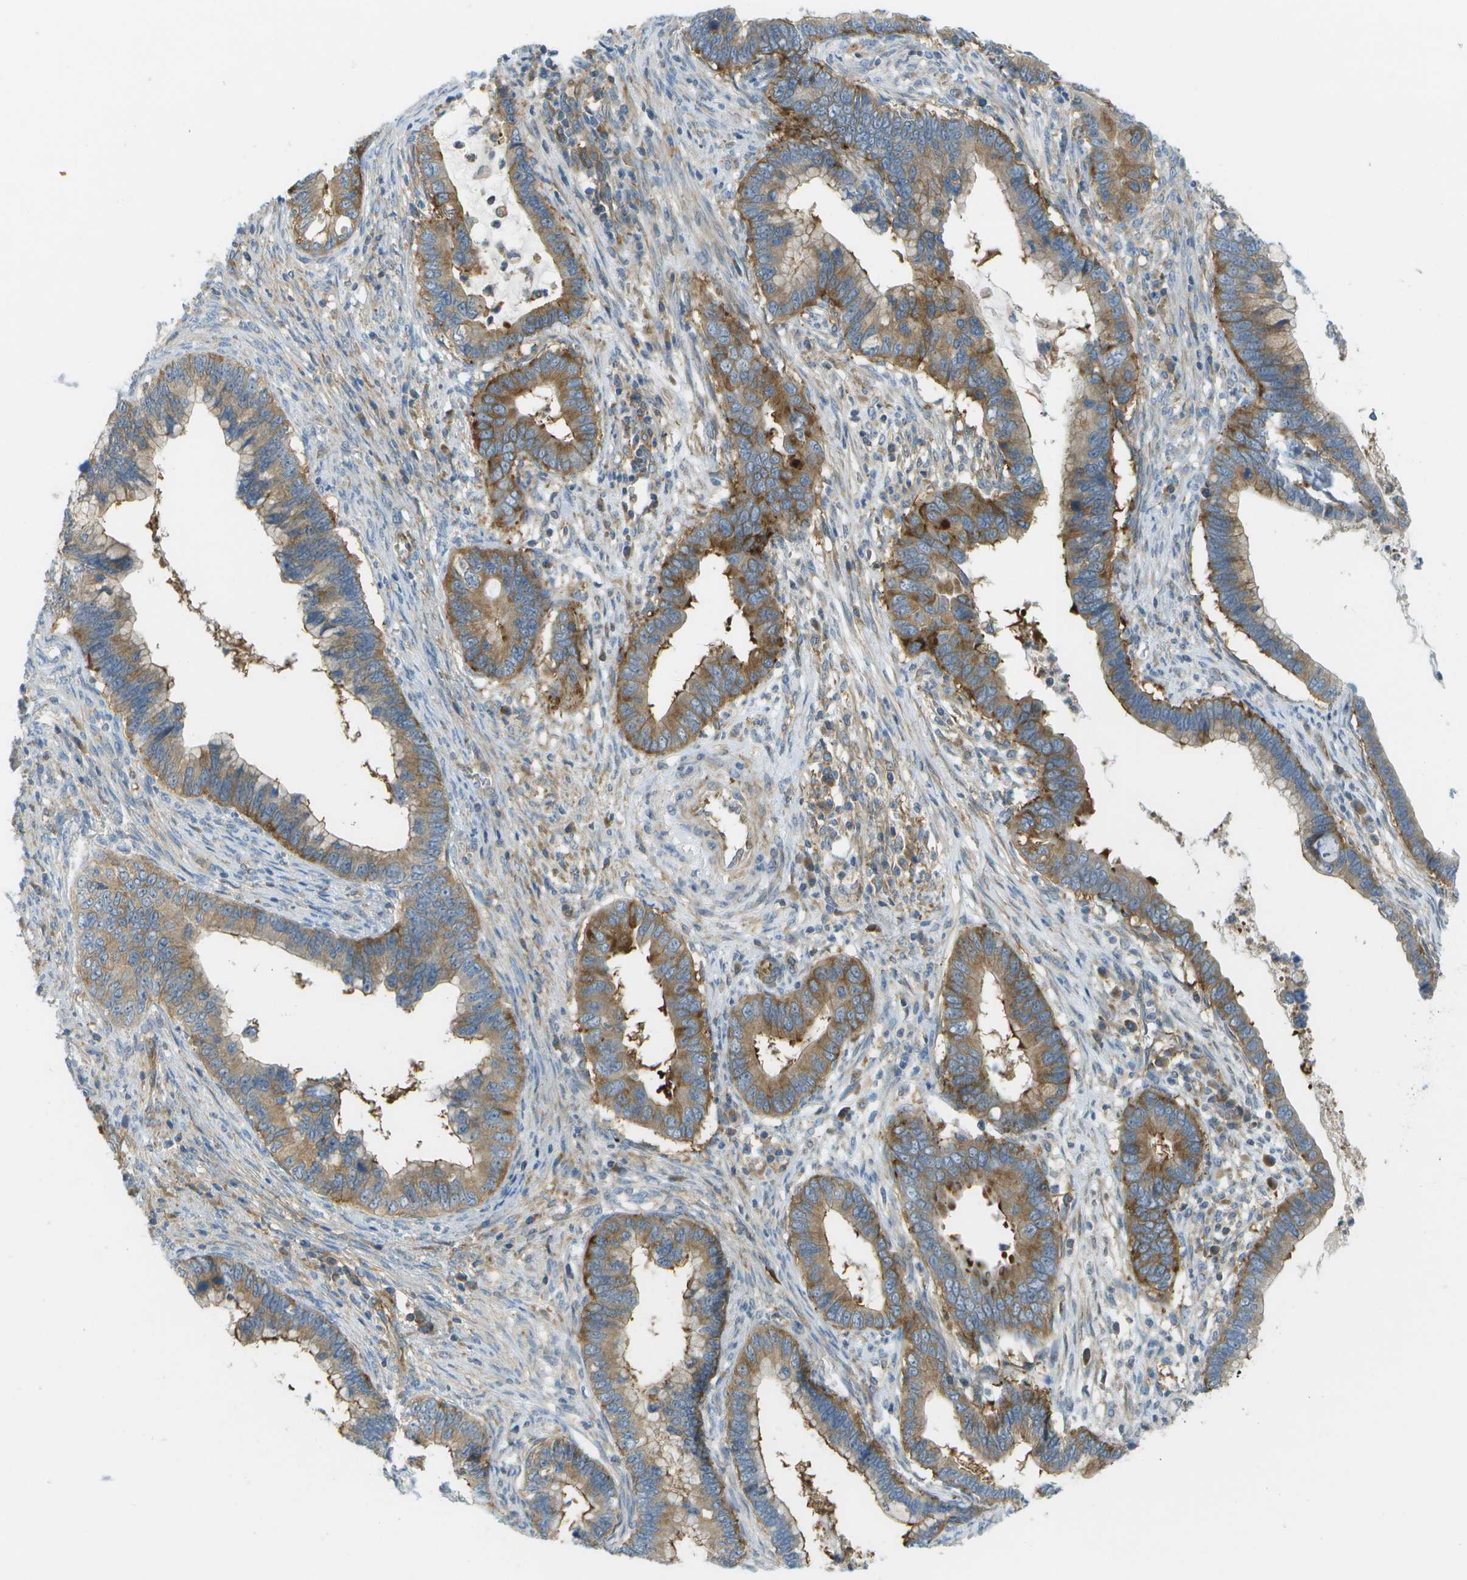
{"staining": {"intensity": "moderate", "quantity": ">75%", "location": "cytoplasmic/membranous"}, "tissue": "cervical cancer", "cell_type": "Tumor cells", "image_type": "cancer", "snomed": [{"axis": "morphology", "description": "Adenocarcinoma, NOS"}, {"axis": "topography", "description": "Cervix"}], "caption": "Cervical cancer stained with immunohistochemistry displays moderate cytoplasmic/membranous positivity in about >75% of tumor cells. (brown staining indicates protein expression, while blue staining denotes nuclei).", "gene": "WNK2", "patient": {"sex": "female", "age": 44}}